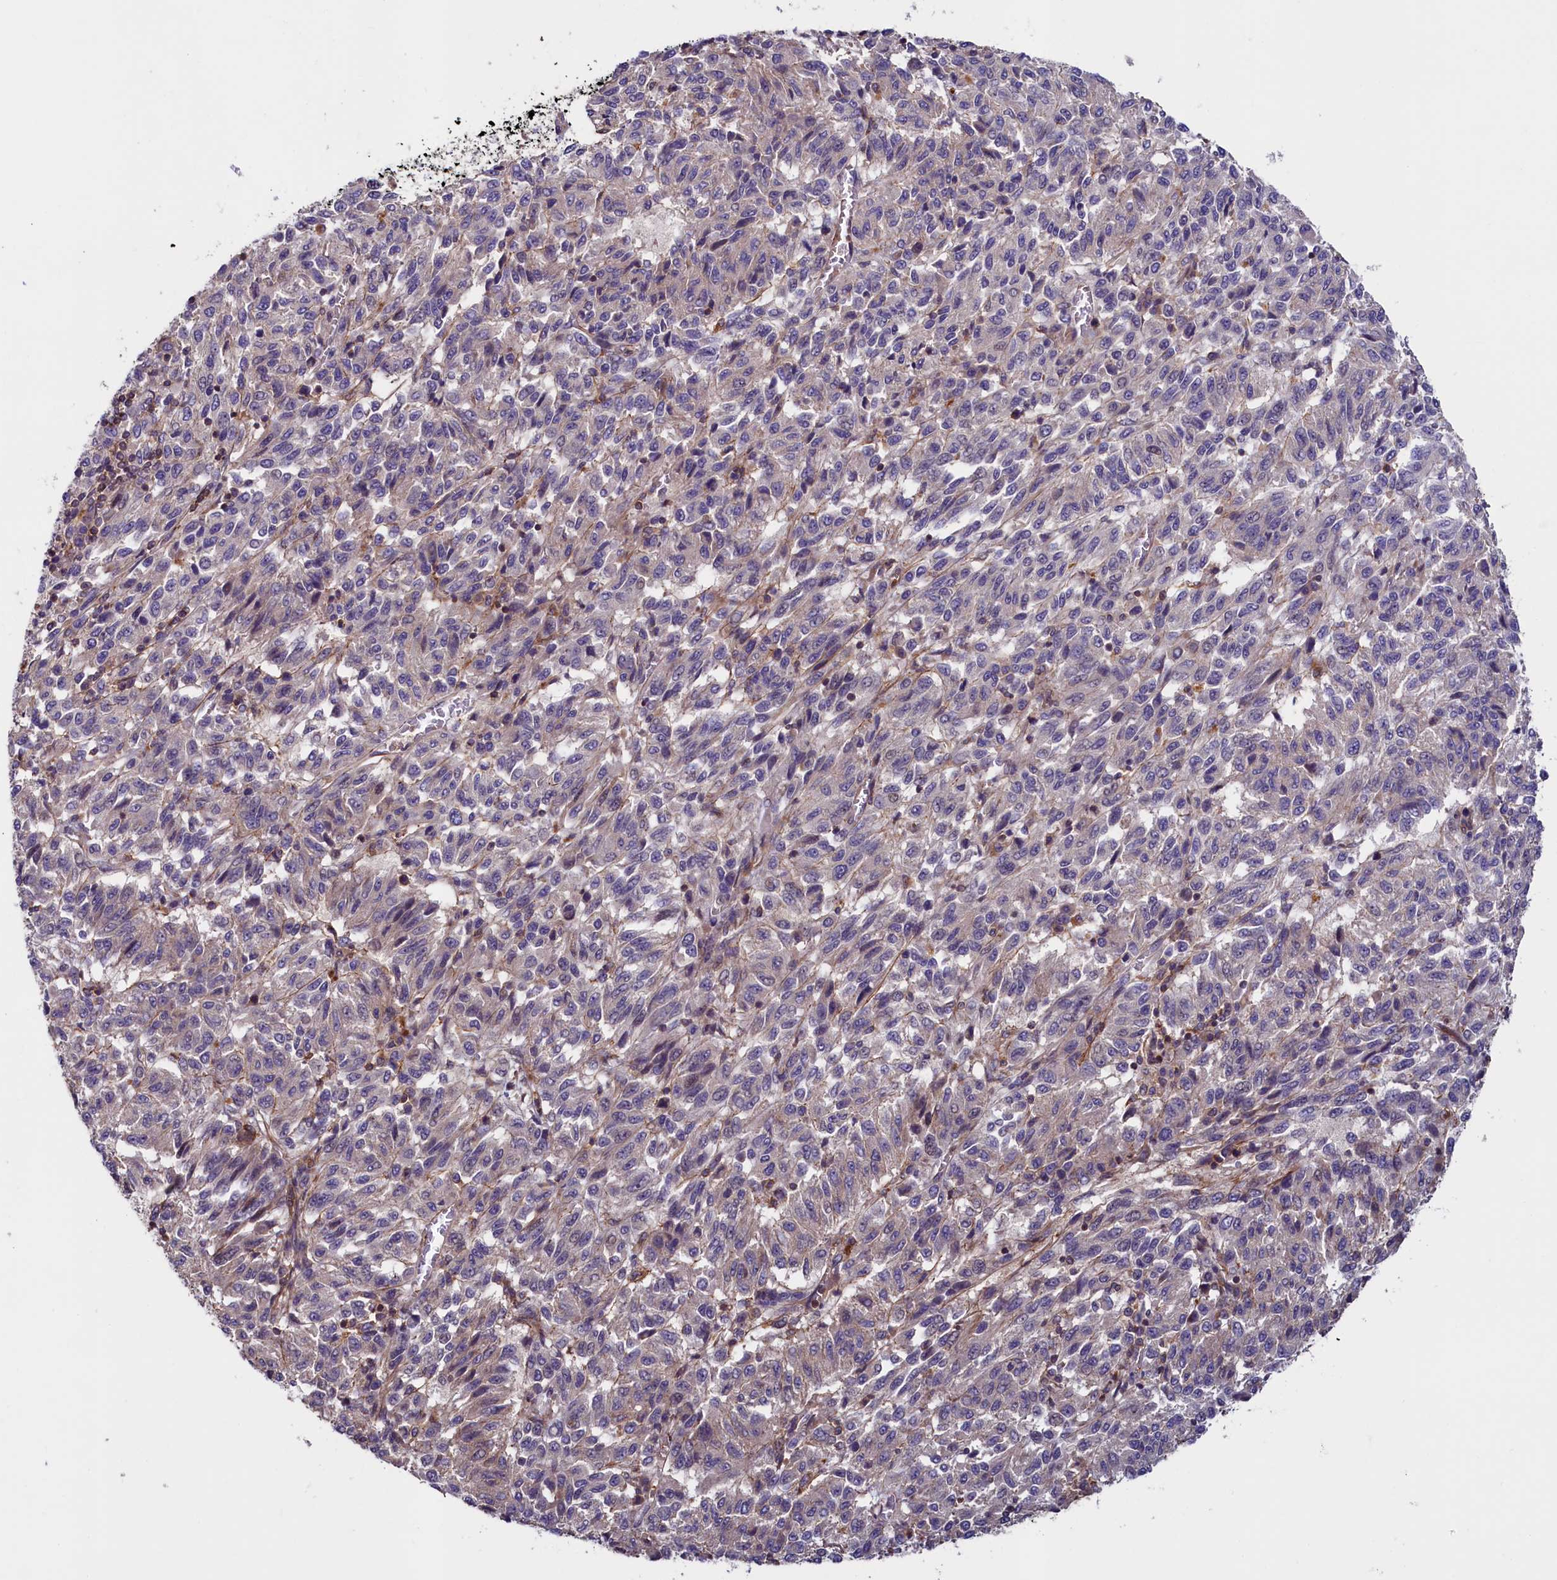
{"staining": {"intensity": "negative", "quantity": "none", "location": "none"}, "tissue": "melanoma", "cell_type": "Tumor cells", "image_type": "cancer", "snomed": [{"axis": "morphology", "description": "Malignant melanoma, Metastatic site"}, {"axis": "topography", "description": "Lung"}], "caption": "Malignant melanoma (metastatic site) was stained to show a protein in brown. There is no significant expression in tumor cells.", "gene": "DUOXA1", "patient": {"sex": "male", "age": 64}}